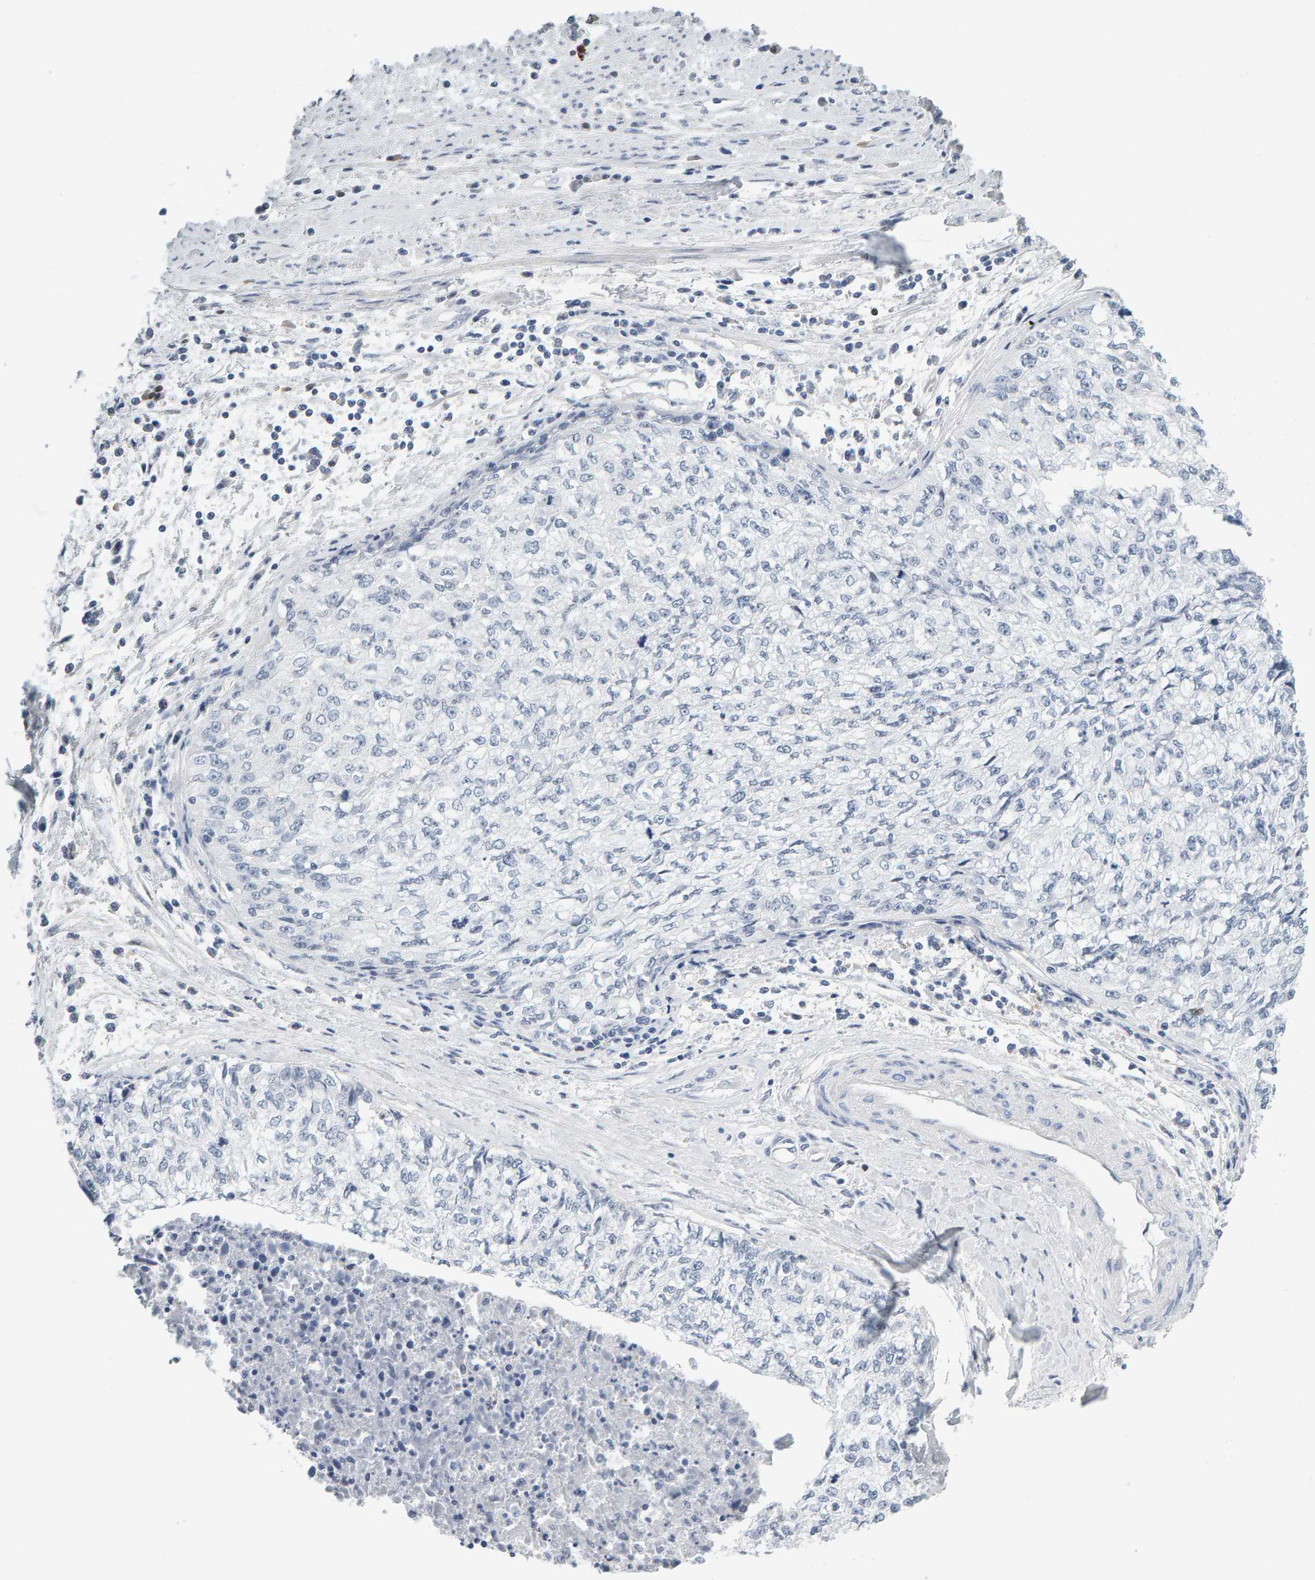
{"staining": {"intensity": "negative", "quantity": "none", "location": "none"}, "tissue": "cervical cancer", "cell_type": "Tumor cells", "image_type": "cancer", "snomed": [{"axis": "morphology", "description": "Squamous cell carcinoma, NOS"}, {"axis": "topography", "description": "Cervix"}], "caption": "Squamous cell carcinoma (cervical) was stained to show a protein in brown. There is no significant expression in tumor cells.", "gene": "CTH", "patient": {"sex": "female", "age": 57}}